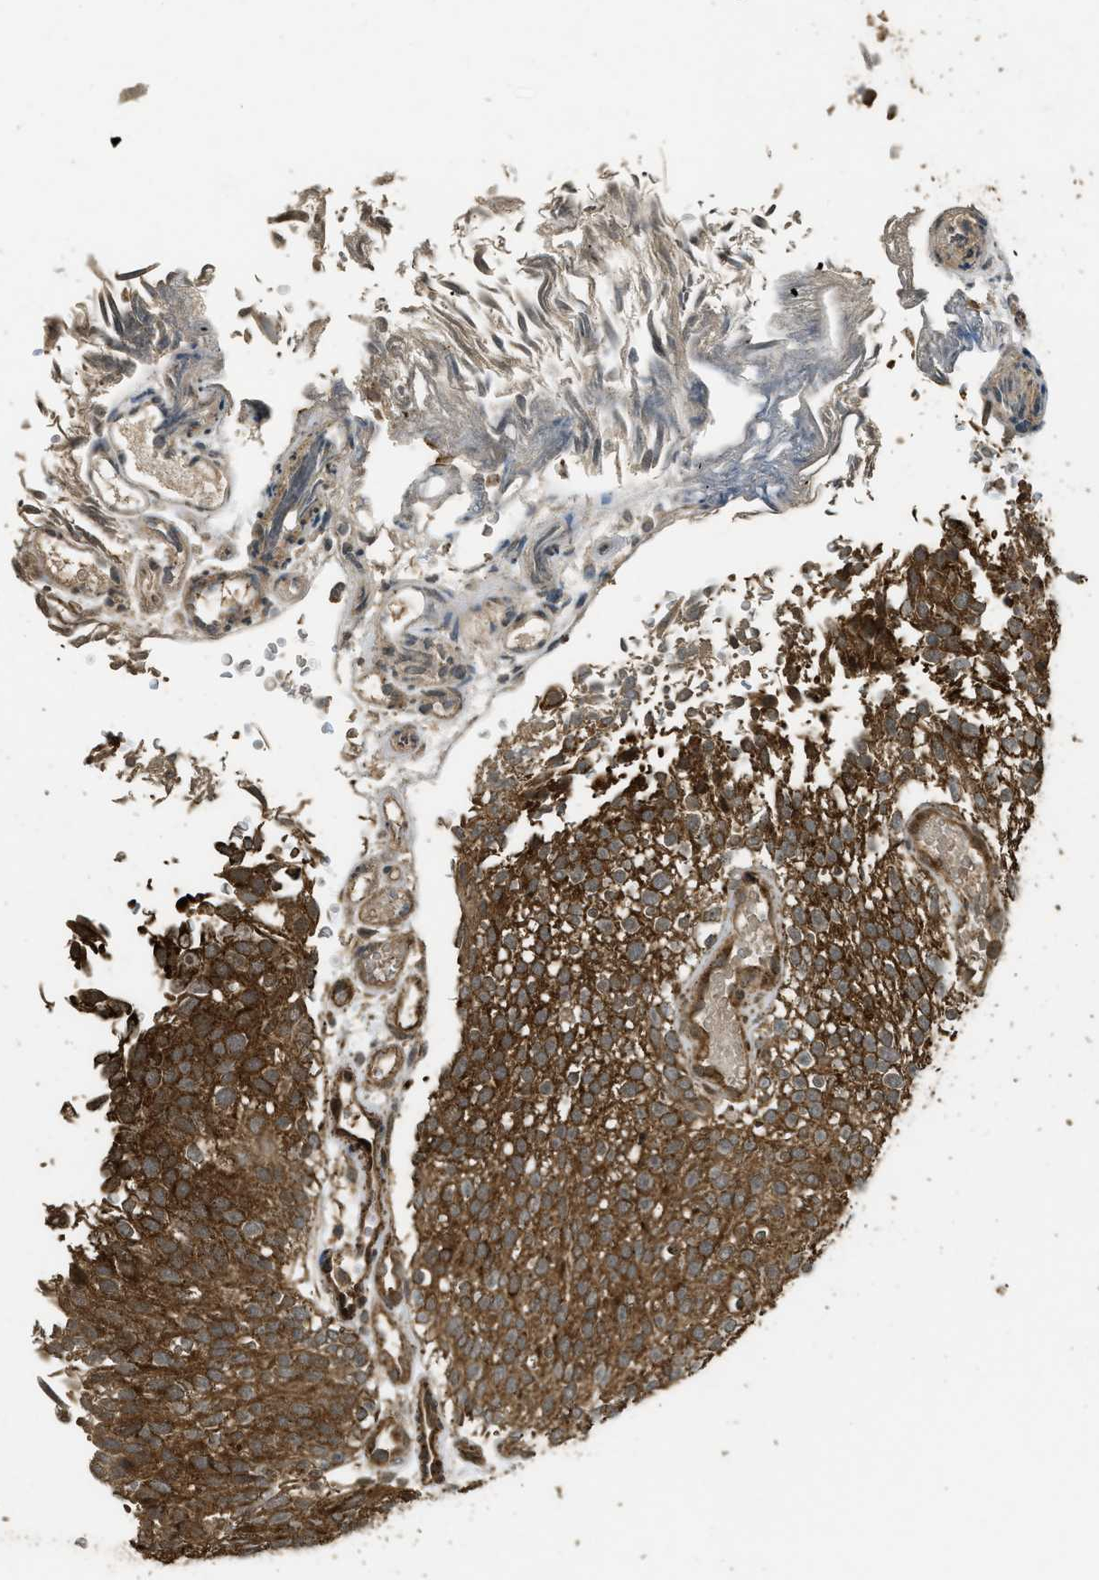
{"staining": {"intensity": "strong", "quantity": ">75%", "location": "cytoplasmic/membranous"}, "tissue": "urothelial cancer", "cell_type": "Tumor cells", "image_type": "cancer", "snomed": [{"axis": "morphology", "description": "Urothelial carcinoma, Low grade"}, {"axis": "topography", "description": "Urinary bladder"}], "caption": "Immunohistochemical staining of human low-grade urothelial carcinoma reveals high levels of strong cytoplasmic/membranous protein positivity in about >75% of tumor cells.", "gene": "CTPS1", "patient": {"sex": "male", "age": 78}}